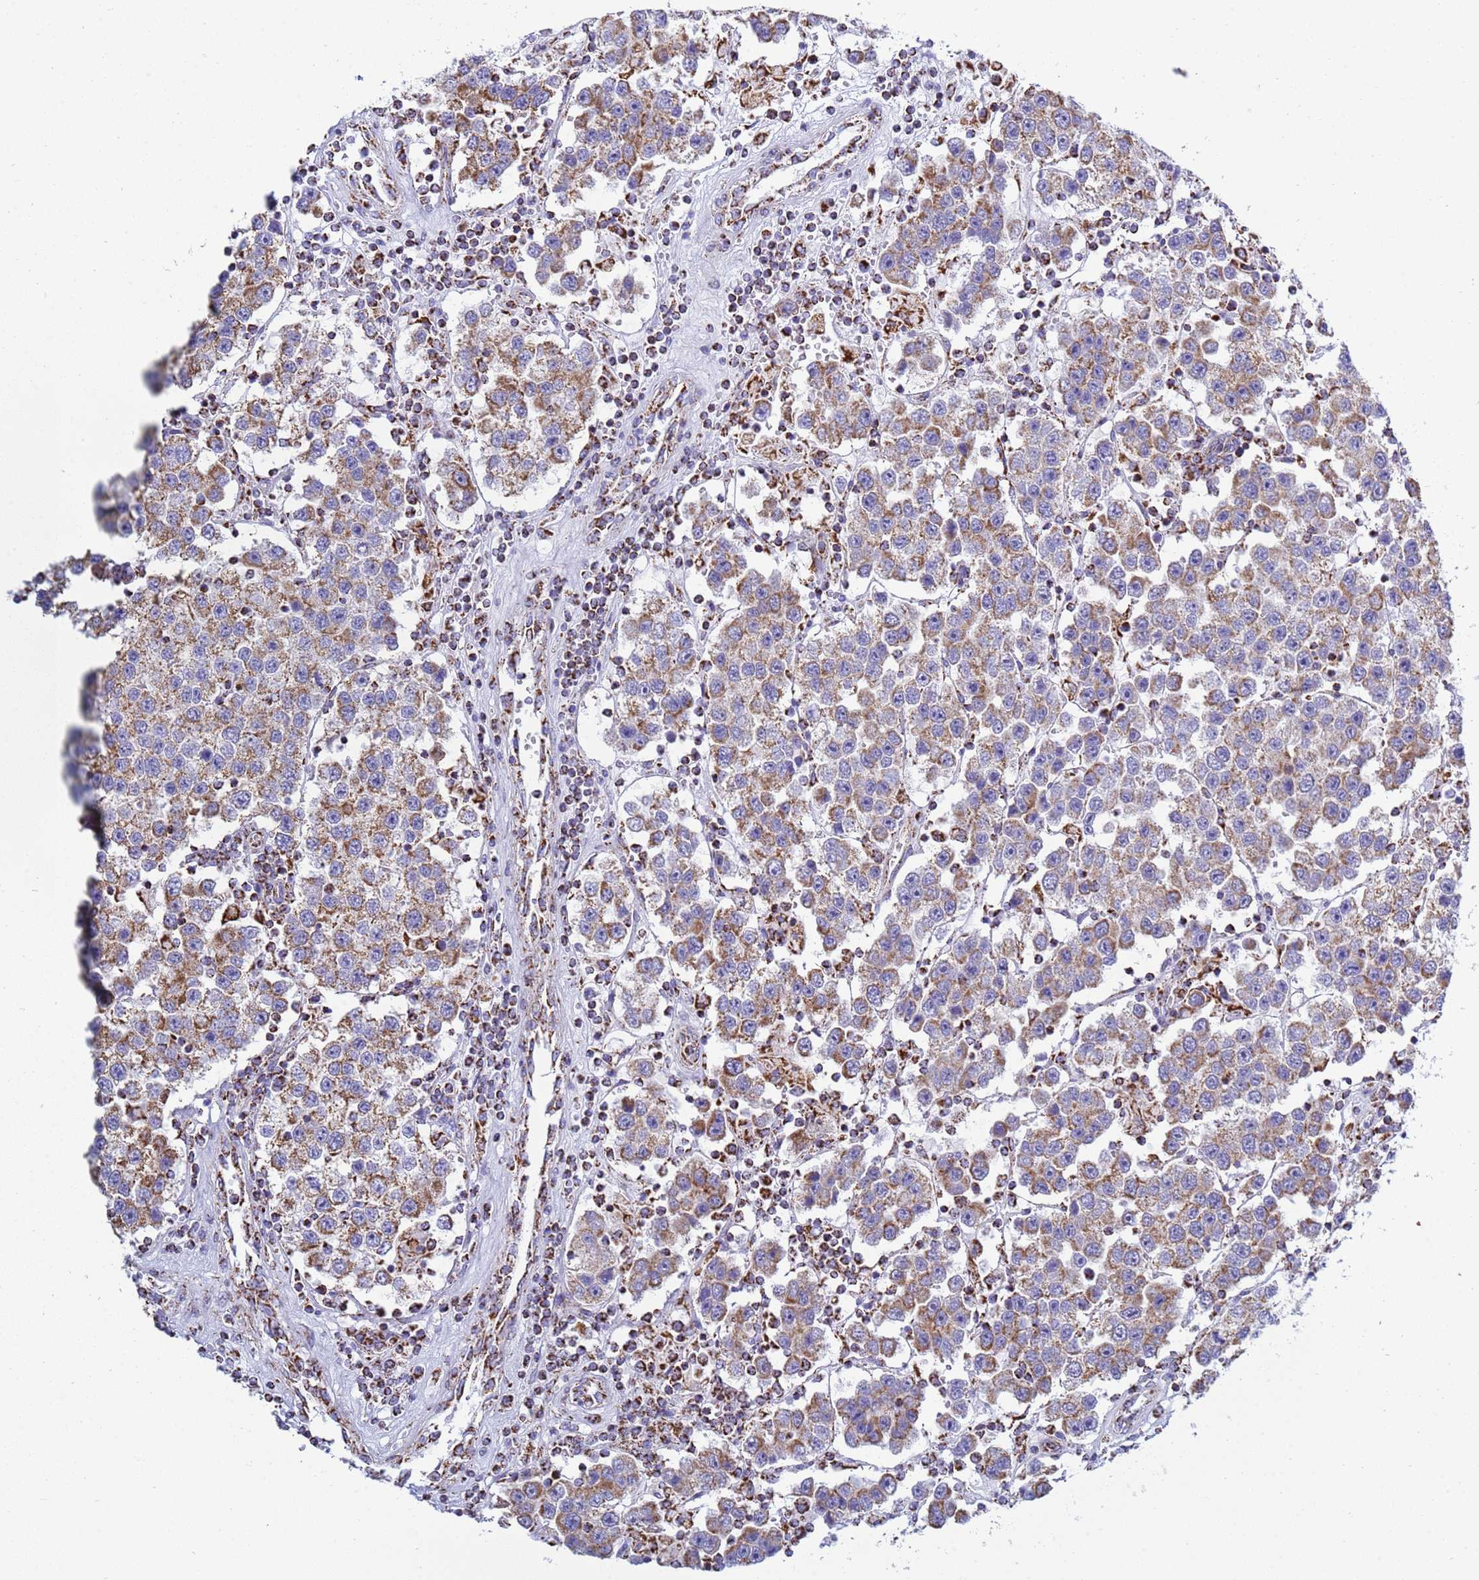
{"staining": {"intensity": "moderate", "quantity": ">75%", "location": "cytoplasmic/membranous"}, "tissue": "testis cancer", "cell_type": "Tumor cells", "image_type": "cancer", "snomed": [{"axis": "morphology", "description": "Seminoma, NOS"}, {"axis": "topography", "description": "Testis"}], "caption": "Testis cancer (seminoma) stained for a protein (brown) exhibits moderate cytoplasmic/membranous positive staining in about >75% of tumor cells.", "gene": "COQ4", "patient": {"sex": "male", "age": 37}}